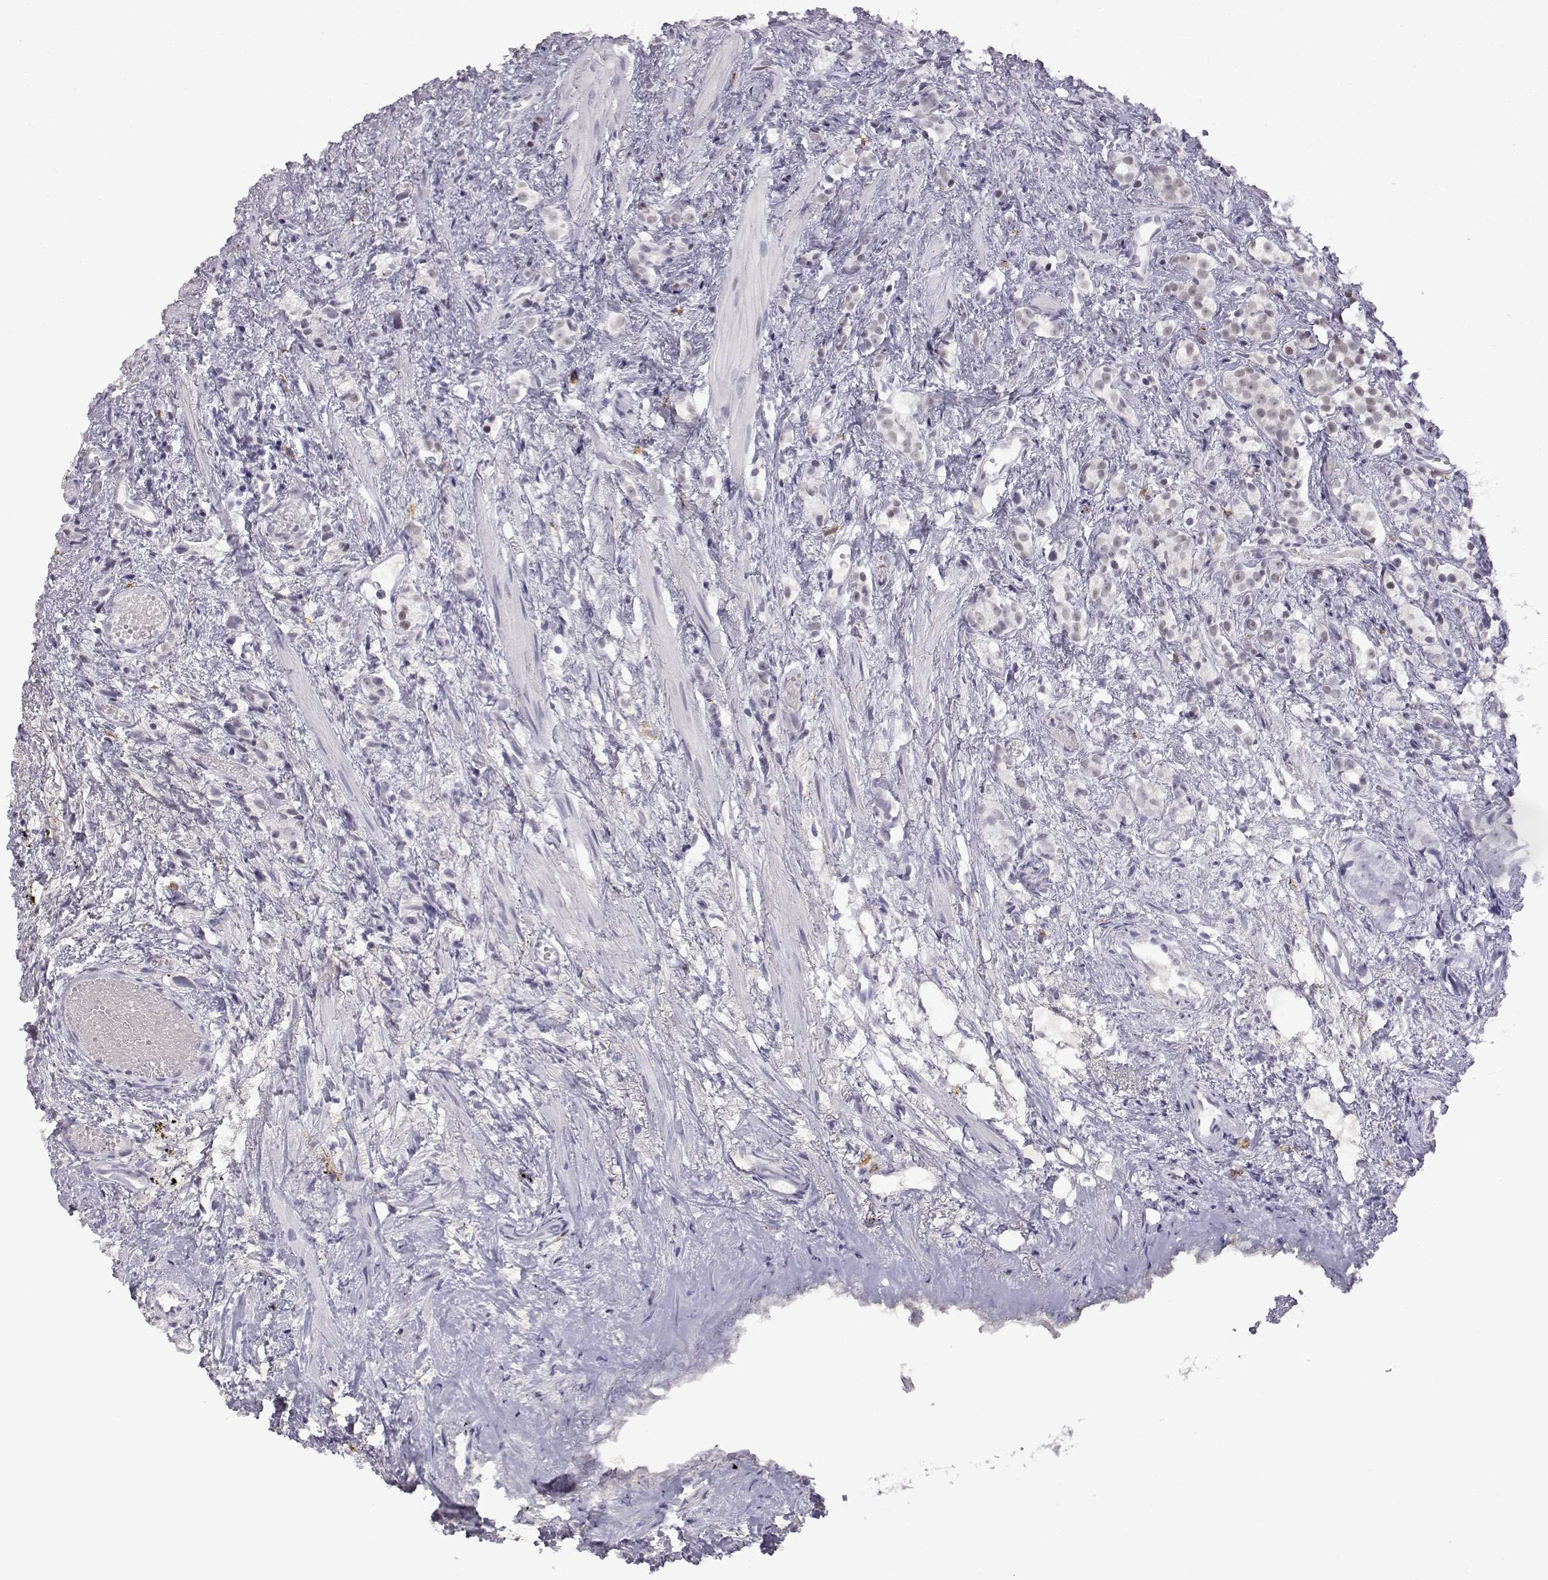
{"staining": {"intensity": "negative", "quantity": "none", "location": "none"}, "tissue": "prostate cancer", "cell_type": "Tumor cells", "image_type": "cancer", "snomed": [{"axis": "morphology", "description": "Adenocarcinoma, High grade"}, {"axis": "topography", "description": "Prostate"}], "caption": "Immunohistochemical staining of prostate high-grade adenocarcinoma demonstrates no significant staining in tumor cells.", "gene": "VGF", "patient": {"sex": "male", "age": 53}}